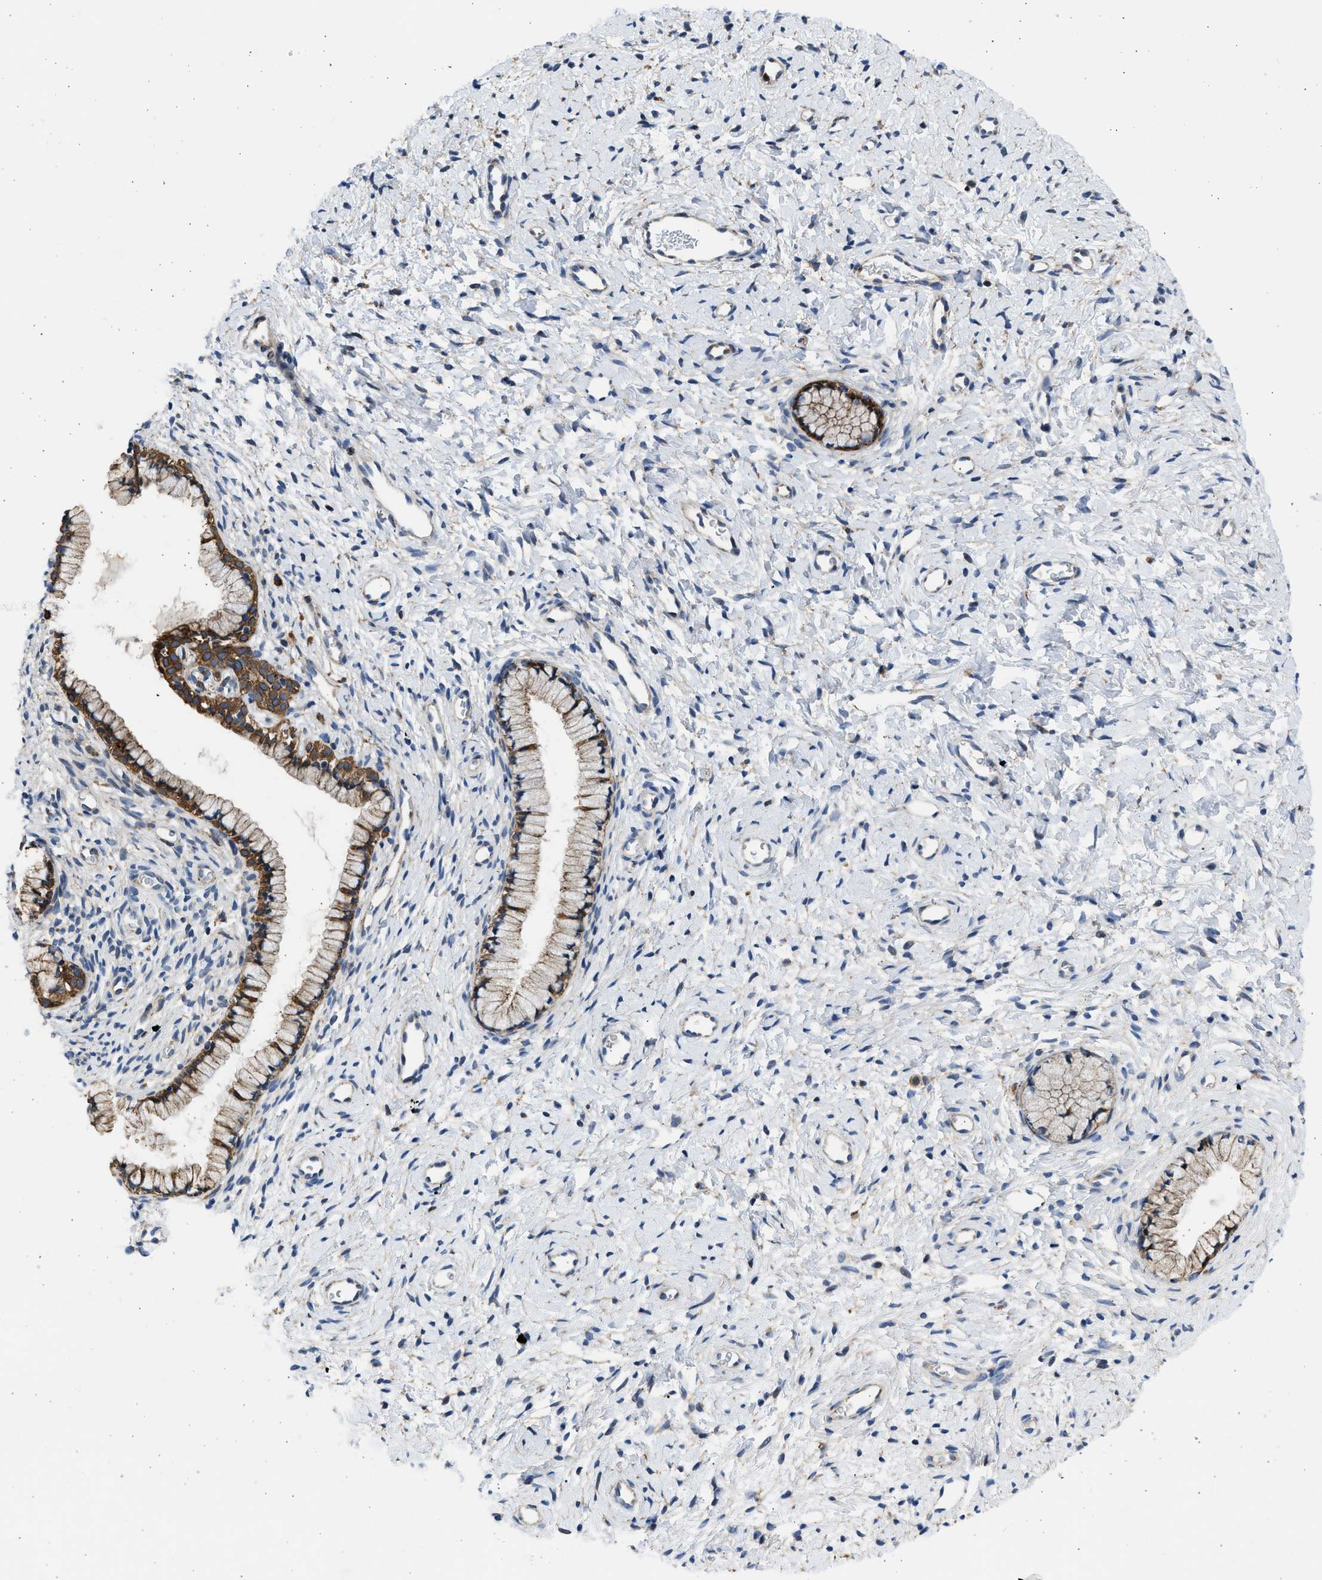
{"staining": {"intensity": "strong", "quantity": ">75%", "location": "cytoplasmic/membranous"}, "tissue": "cervix", "cell_type": "Glandular cells", "image_type": "normal", "snomed": [{"axis": "morphology", "description": "Normal tissue, NOS"}, {"axis": "topography", "description": "Cervix"}], "caption": "The photomicrograph reveals staining of benign cervix, revealing strong cytoplasmic/membranous protein staining (brown color) within glandular cells.", "gene": "PLD2", "patient": {"sex": "female", "age": 72}}